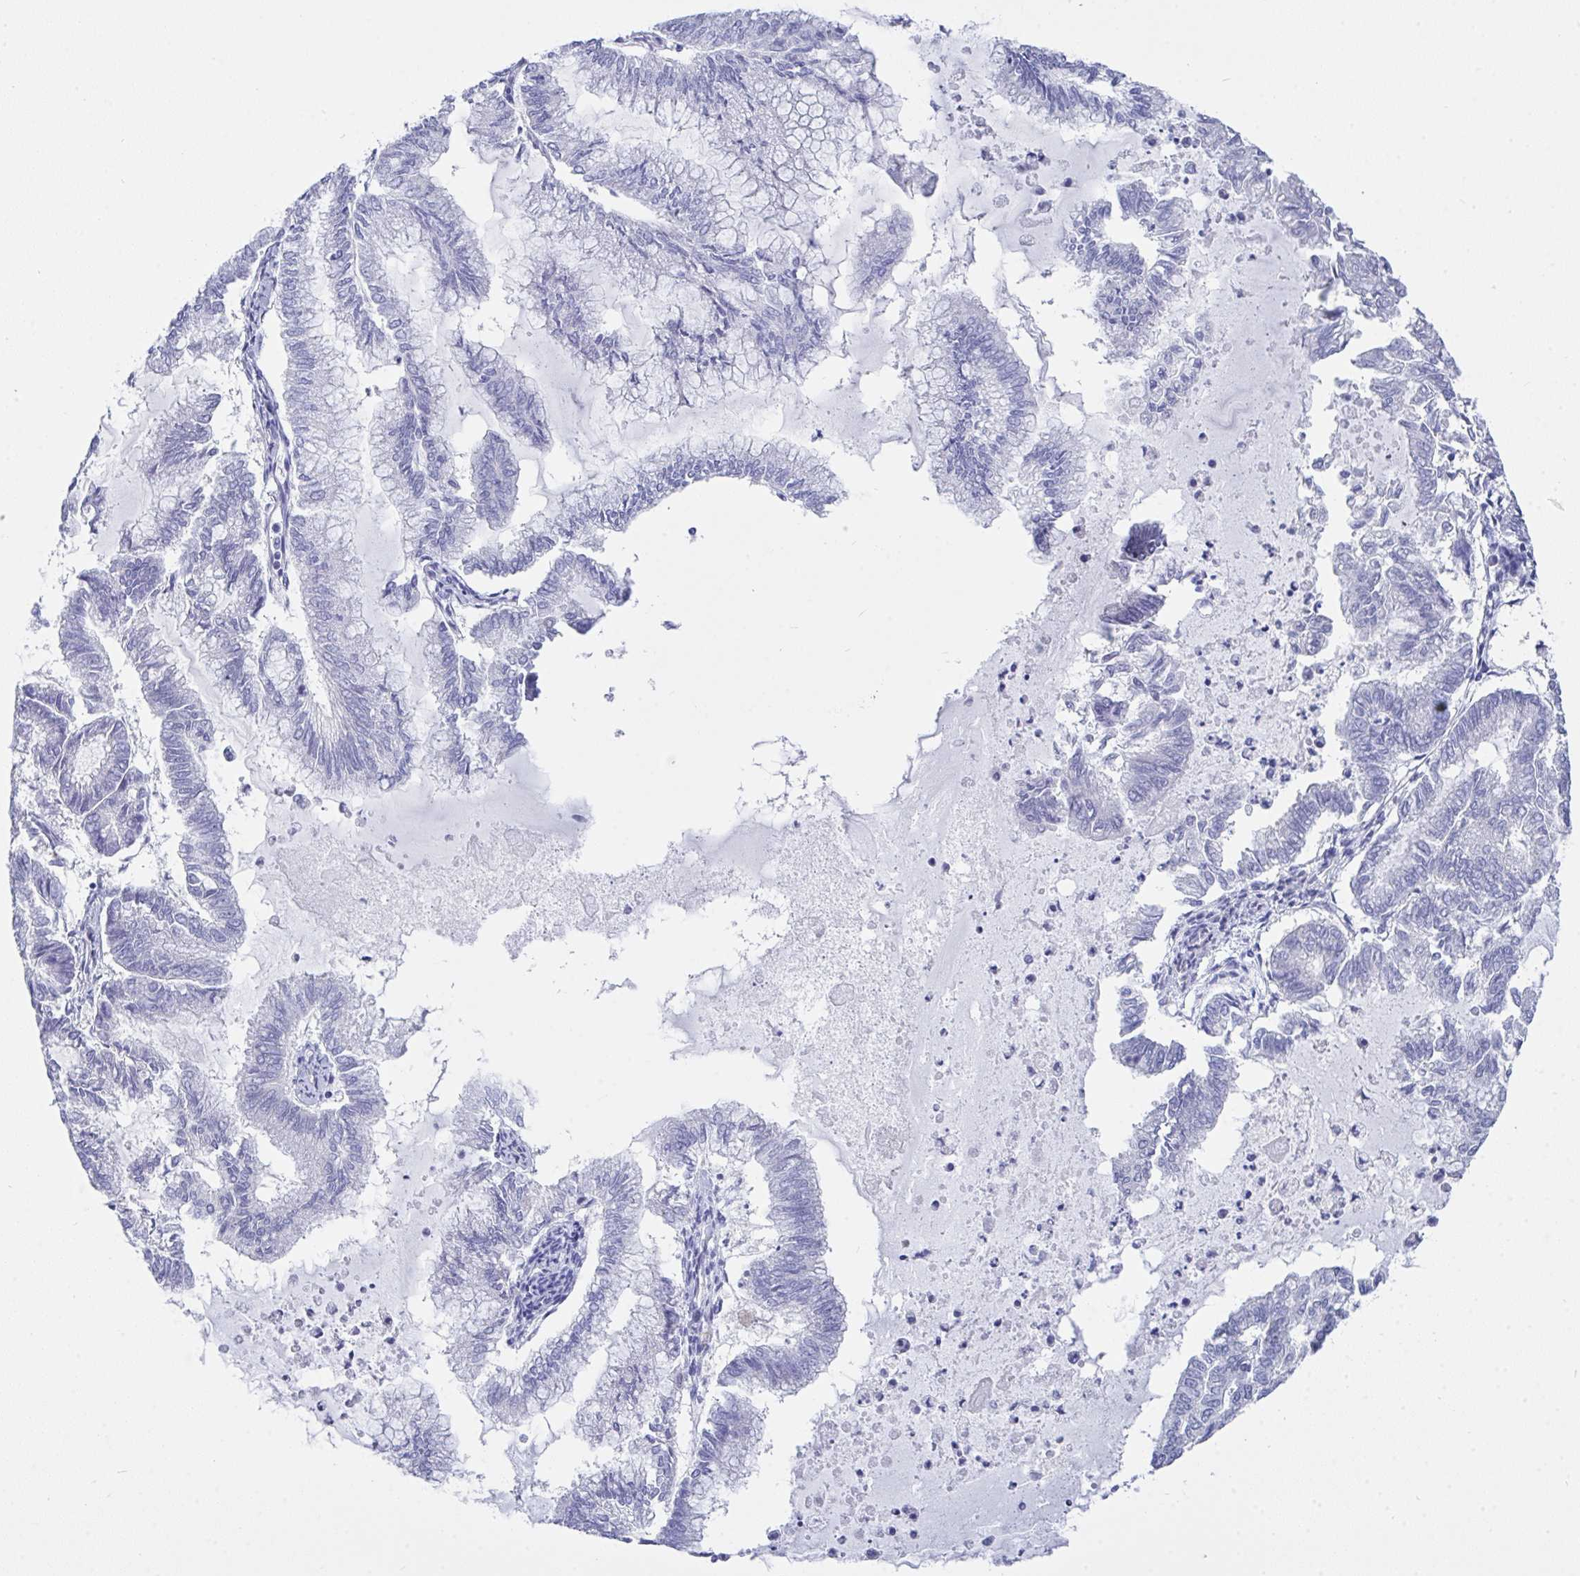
{"staining": {"intensity": "negative", "quantity": "none", "location": "none"}, "tissue": "endometrial cancer", "cell_type": "Tumor cells", "image_type": "cancer", "snomed": [{"axis": "morphology", "description": "Adenocarcinoma, NOS"}, {"axis": "topography", "description": "Endometrium"}], "caption": "A photomicrograph of endometrial adenocarcinoma stained for a protein shows no brown staining in tumor cells.", "gene": "FBXL22", "patient": {"sex": "female", "age": 79}}